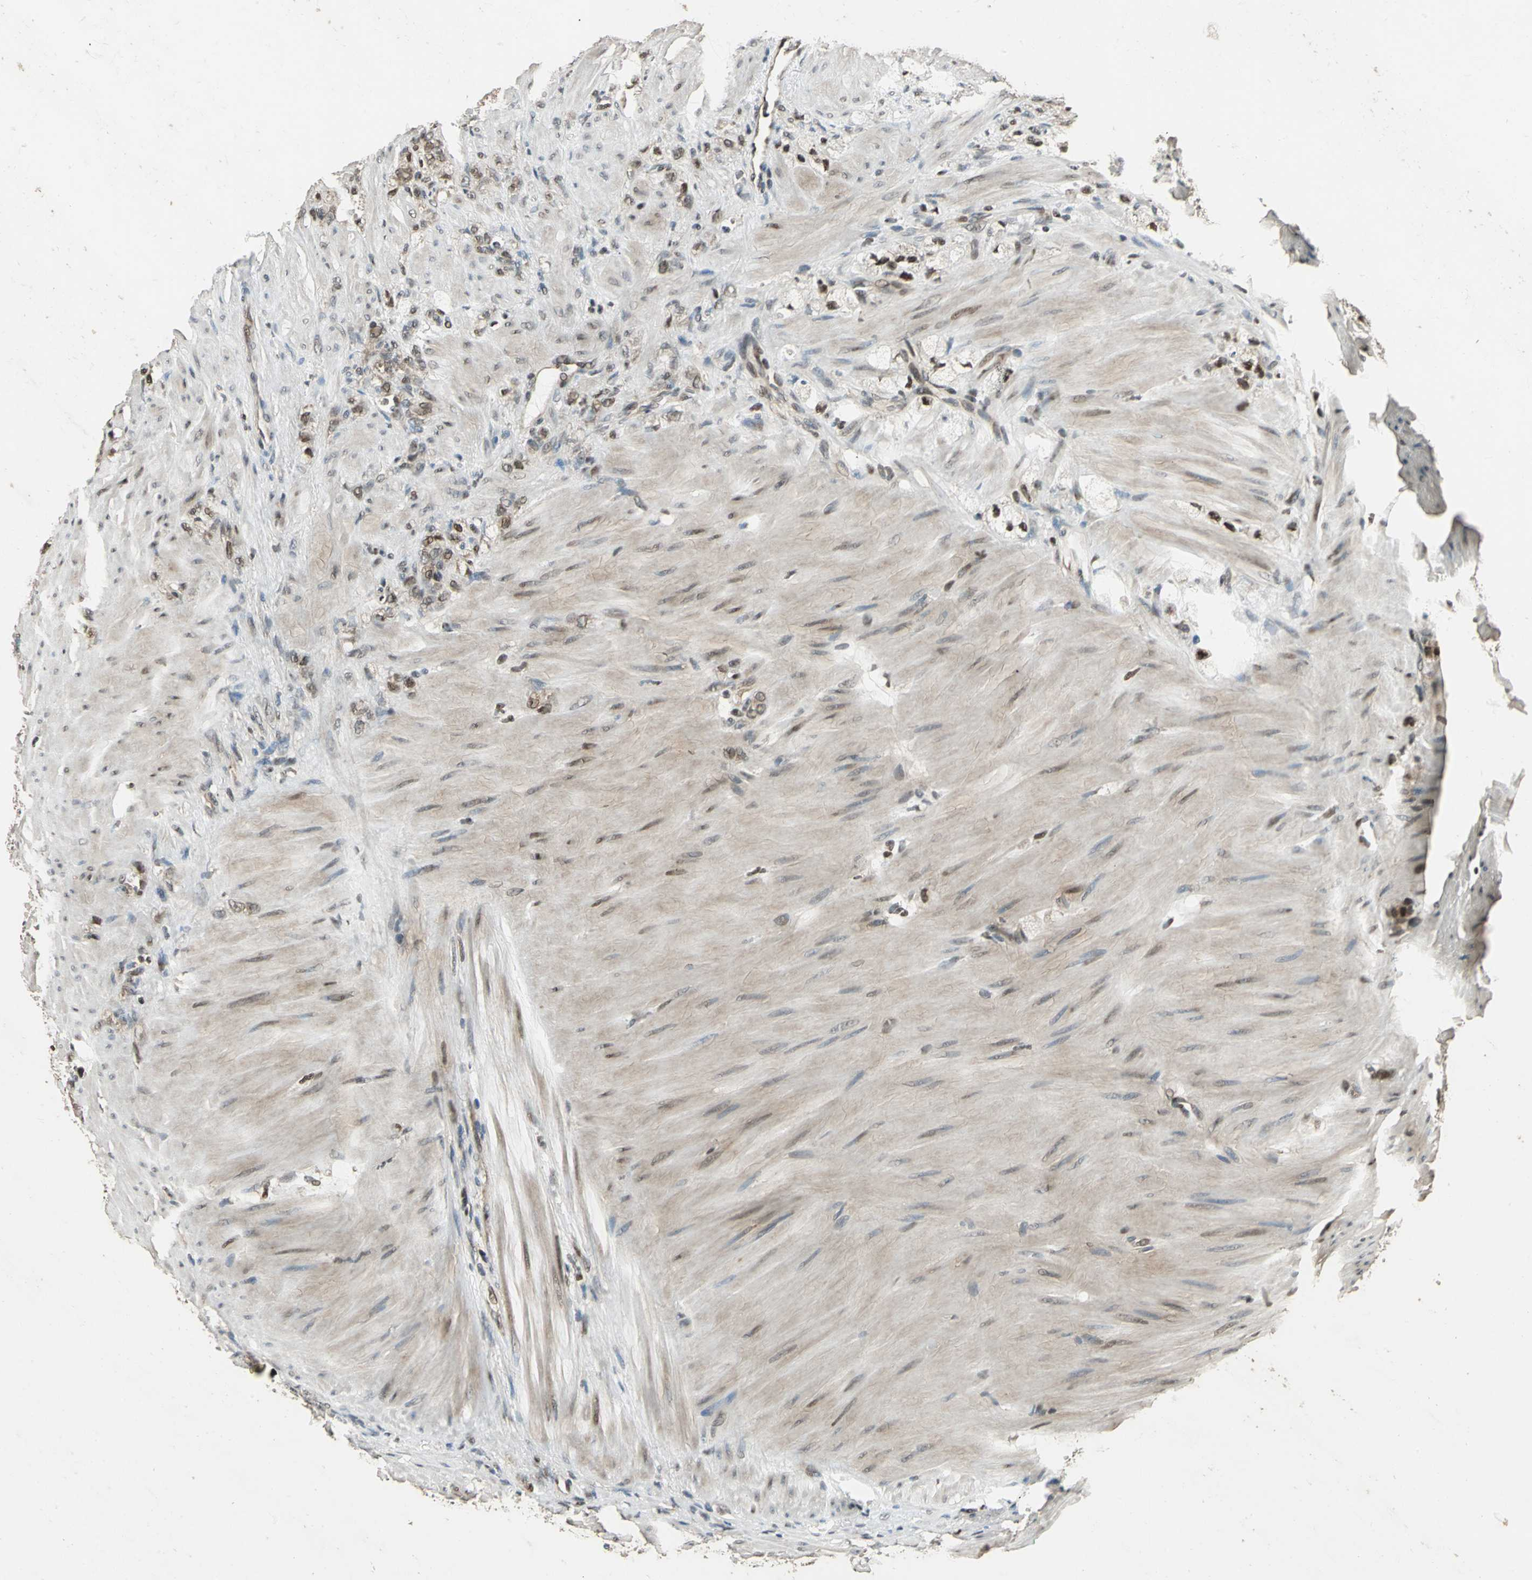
{"staining": {"intensity": "weak", "quantity": ">75%", "location": "cytoplasmic/membranous,nuclear"}, "tissue": "stomach cancer", "cell_type": "Tumor cells", "image_type": "cancer", "snomed": [{"axis": "morphology", "description": "Adenocarcinoma, NOS"}, {"axis": "topography", "description": "Stomach"}], "caption": "Protein staining of stomach cancer (adenocarcinoma) tissue shows weak cytoplasmic/membranous and nuclear positivity in approximately >75% of tumor cells.", "gene": "PSMC3", "patient": {"sex": "male", "age": 82}}